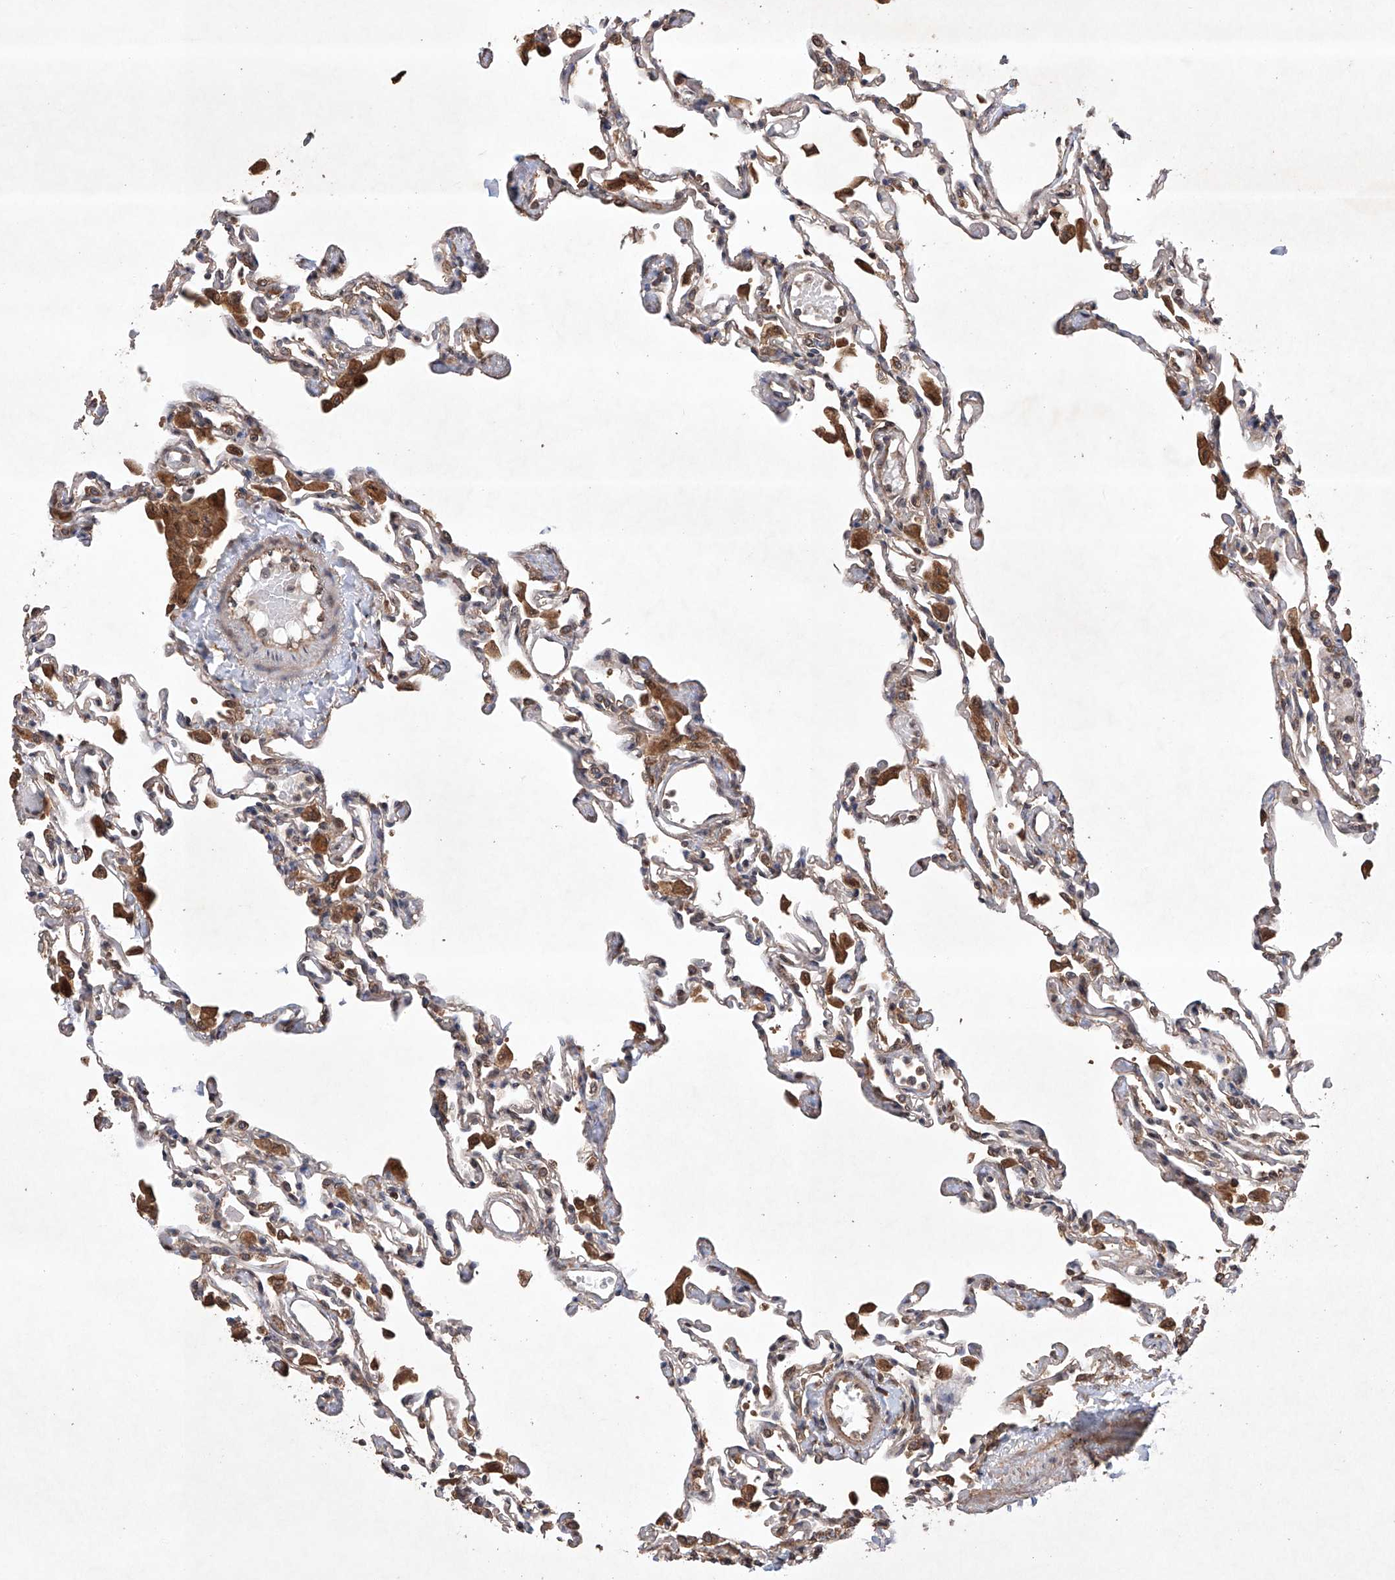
{"staining": {"intensity": "weak", "quantity": "25%-75%", "location": "cytoplasmic/membranous"}, "tissue": "lung", "cell_type": "Alveolar cells", "image_type": "normal", "snomed": [{"axis": "morphology", "description": "Normal tissue, NOS"}, {"axis": "topography", "description": "Bronchus"}, {"axis": "topography", "description": "Lung"}], "caption": "Immunohistochemical staining of normal lung displays weak cytoplasmic/membranous protein positivity in approximately 25%-75% of alveolar cells. Using DAB (brown) and hematoxylin (blue) stains, captured at high magnification using brightfield microscopy.", "gene": "LURAP1", "patient": {"sex": "female", "age": 49}}